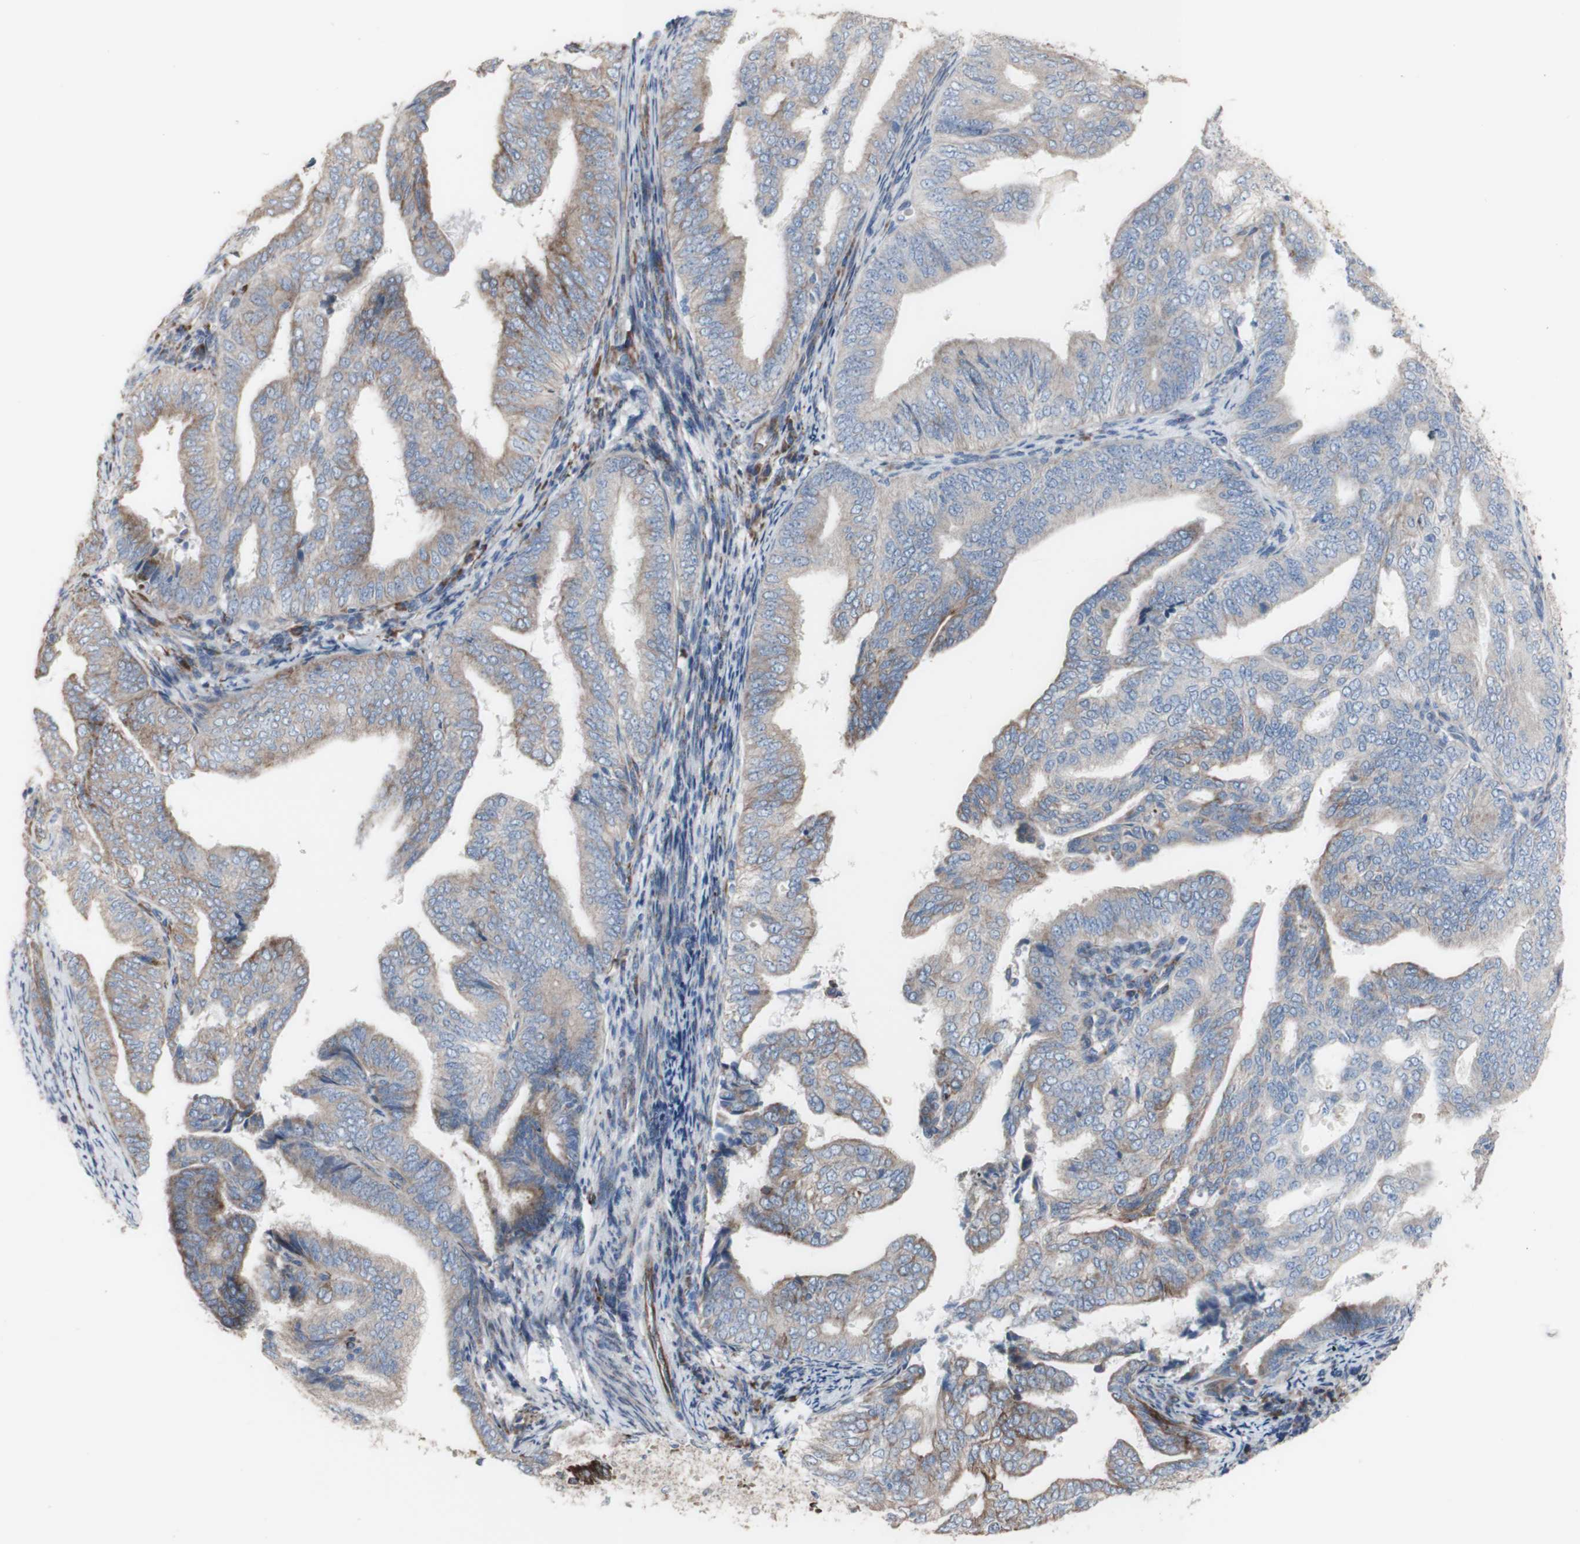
{"staining": {"intensity": "moderate", "quantity": "25%-75%", "location": "cytoplasmic/membranous"}, "tissue": "endometrial cancer", "cell_type": "Tumor cells", "image_type": "cancer", "snomed": [{"axis": "morphology", "description": "Adenocarcinoma, NOS"}, {"axis": "topography", "description": "Endometrium"}], "caption": "Immunohistochemistry micrograph of adenocarcinoma (endometrial) stained for a protein (brown), which displays medium levels of moderate cytoplasmic/membranous expression in approximately 25%-75% of tumor cells.", "gene": "AGPAT5", "patient": {"sex": "female", "age": 58}}